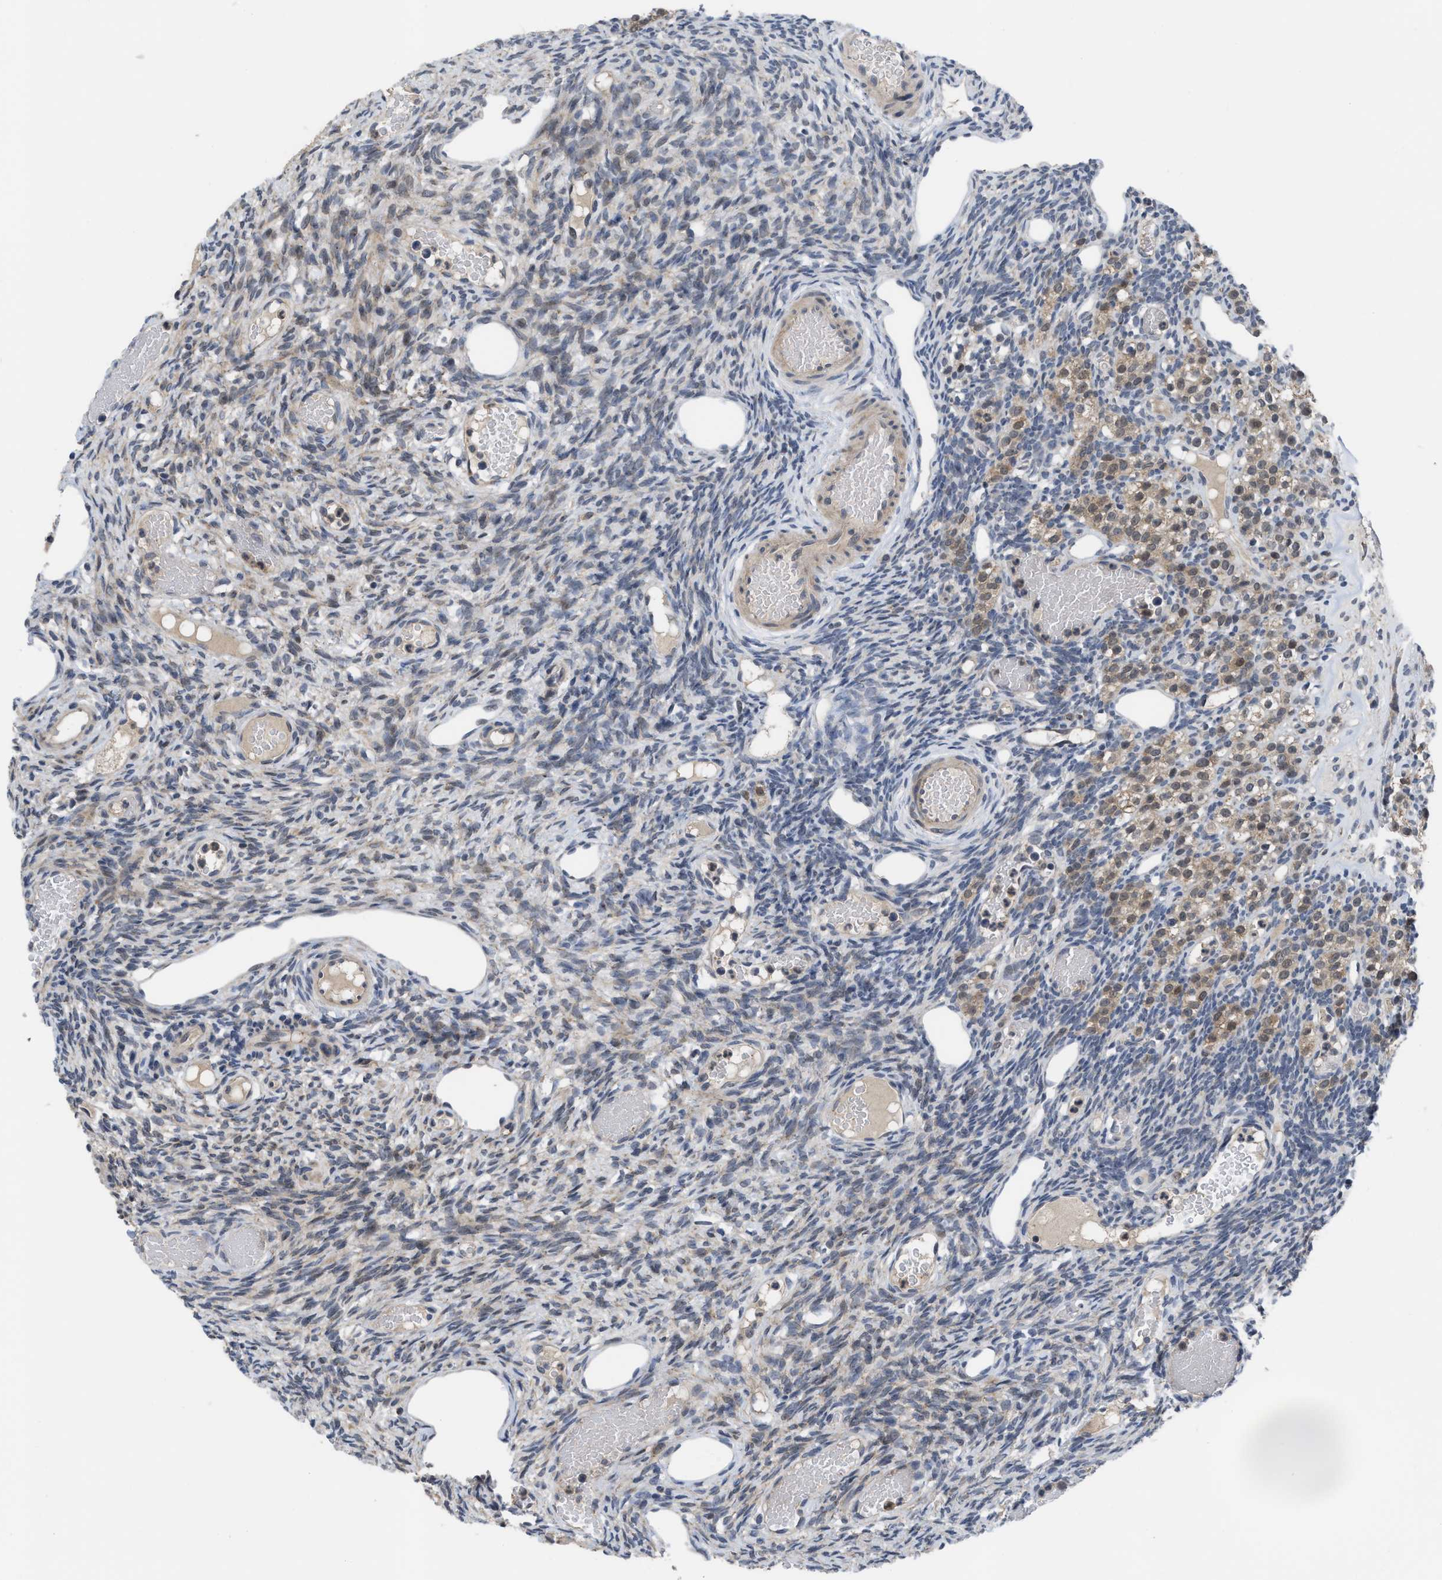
{"staining": {"intensity": "negative", "quantity": "none", "location": "none"}, "tissue": "ovary", "cell_type": "Ovarian stroma cells", "image_type": "normal", "snomed": [{"axis": "morphology", "description": "Normal tissue, NOS"}, {"axis": "topography", "description": "Ovary"}], "caption": "DAB immunohistochemical staining of normal human ovary demonstrates no significant expression in ovarian stroma cells.", "gene": "LDAF1", "patient": {"sex": "female", "age": 33}}